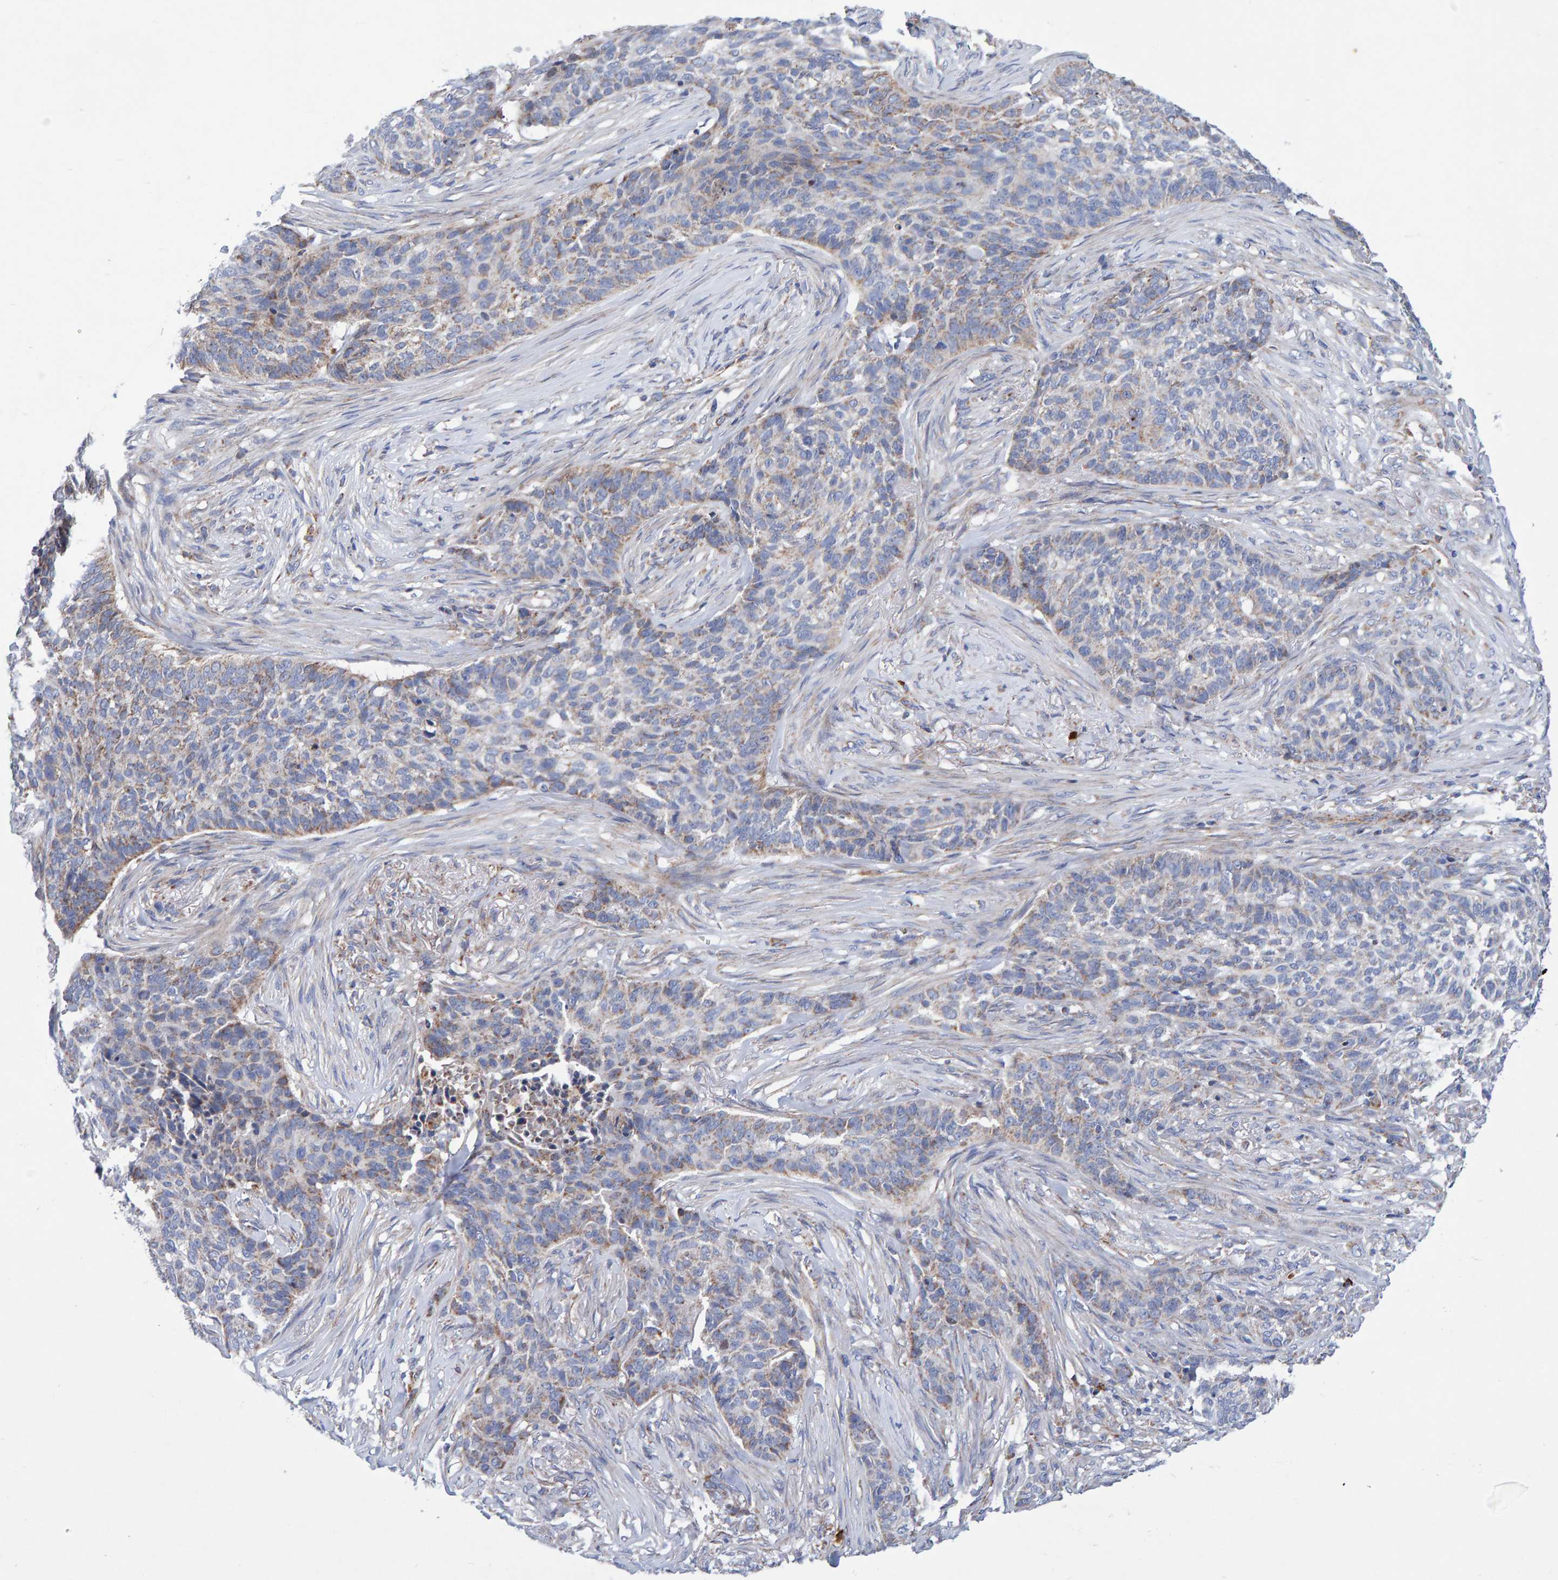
{"staining": {"intensity": "weak", "quantity": "<25%", "location": "cytoplasmic/membranous"}, "tissue": "skin cancer", "cell_type": "Tumor cells", "image_type": "cancer", "snomed": [{"axis": "morphology", "description": "Basal cell carcinoma"}, {"axis": "topography", "description": "Skin"}], "caption": "Skin basal cell carcinoma was stained to show a protein in brown. There is no significant staining in tumor cells.", "gene": "EFR3A", "patient": {"sex": "male", "age": 85}}